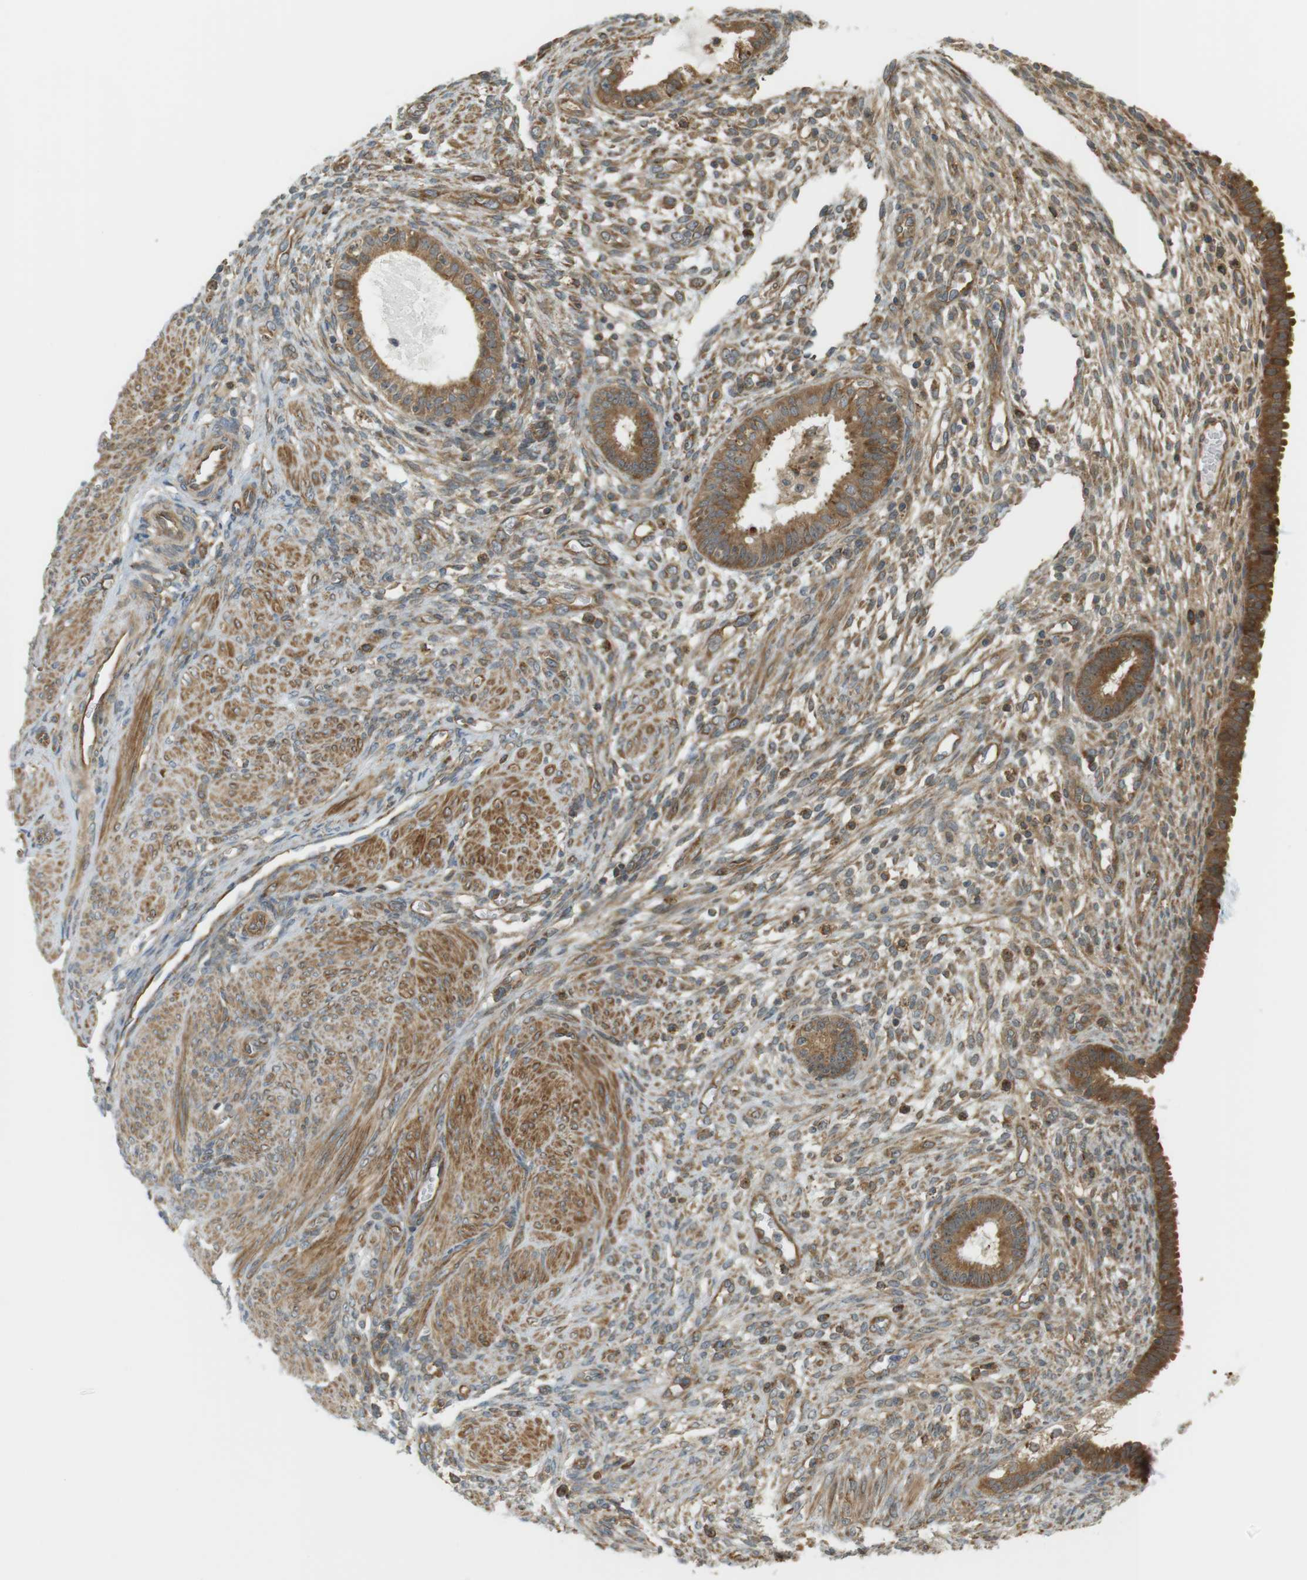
{"staining": {"intensity": "moderate", "quantity": ">75%", "location": "cytoplasmic/membranous"}, "tissue": "endometrium", "cell_type": "Cells in endometrial stroma", "image_type": "normal", "snomed": [{"axis": "morphology", "description": "Normal tissue, NOS"}, {"axis": "topography", "description": "Endometrium"}], "caption": "Protein staining by immunohistochemistry (IHC) displays moderate cytoplasmic/membranous staining in about >75% of cells in endometrial stroma in normal endometrium. (IHC, brightfield microscopy, high magnification).", "gene": "PA2G4", "patient": {"sex": "female", "age": 72}}